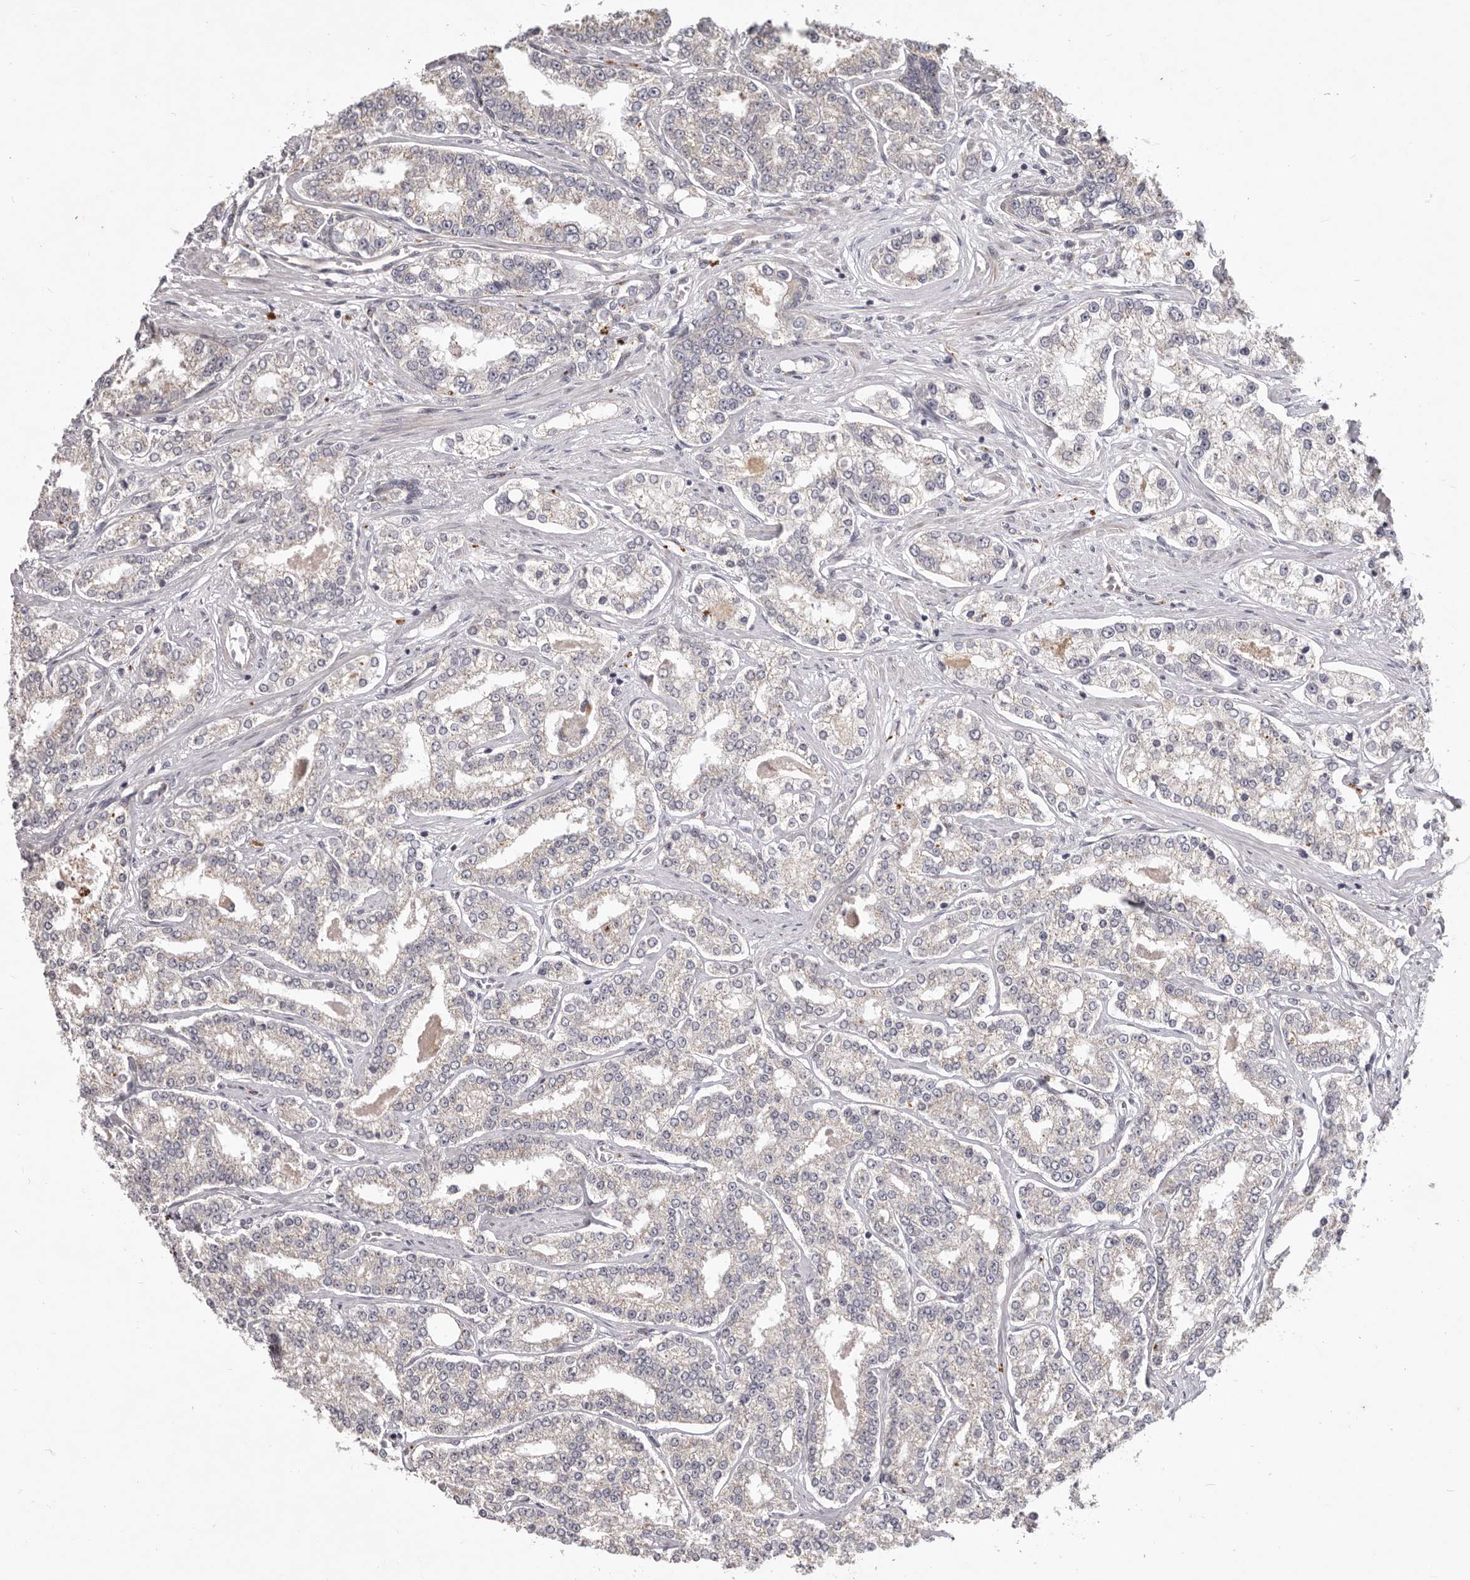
{"staining": {"intensity": "negative", "quantity": "none", "location": "none"}, "tissue": "prostate cancer", "cell_type": "Tumor cells", "image_type": "cancer", "snomed": [{"axis": "morphology", "description": "Normal tissue, NOS"}, {"axis": "morphology", "description": "Adenocarcinoma, High grade"}, {"axis": "topography", "description": "Prostate"}], "caption": "Prostate cancer (adenocarcinoma (high-grade)) was stained to show a protein in brown. There is no significant staining in tumor cells.", "gene": "GARNL3", "patient": {"sex": "male", "age": 83}}